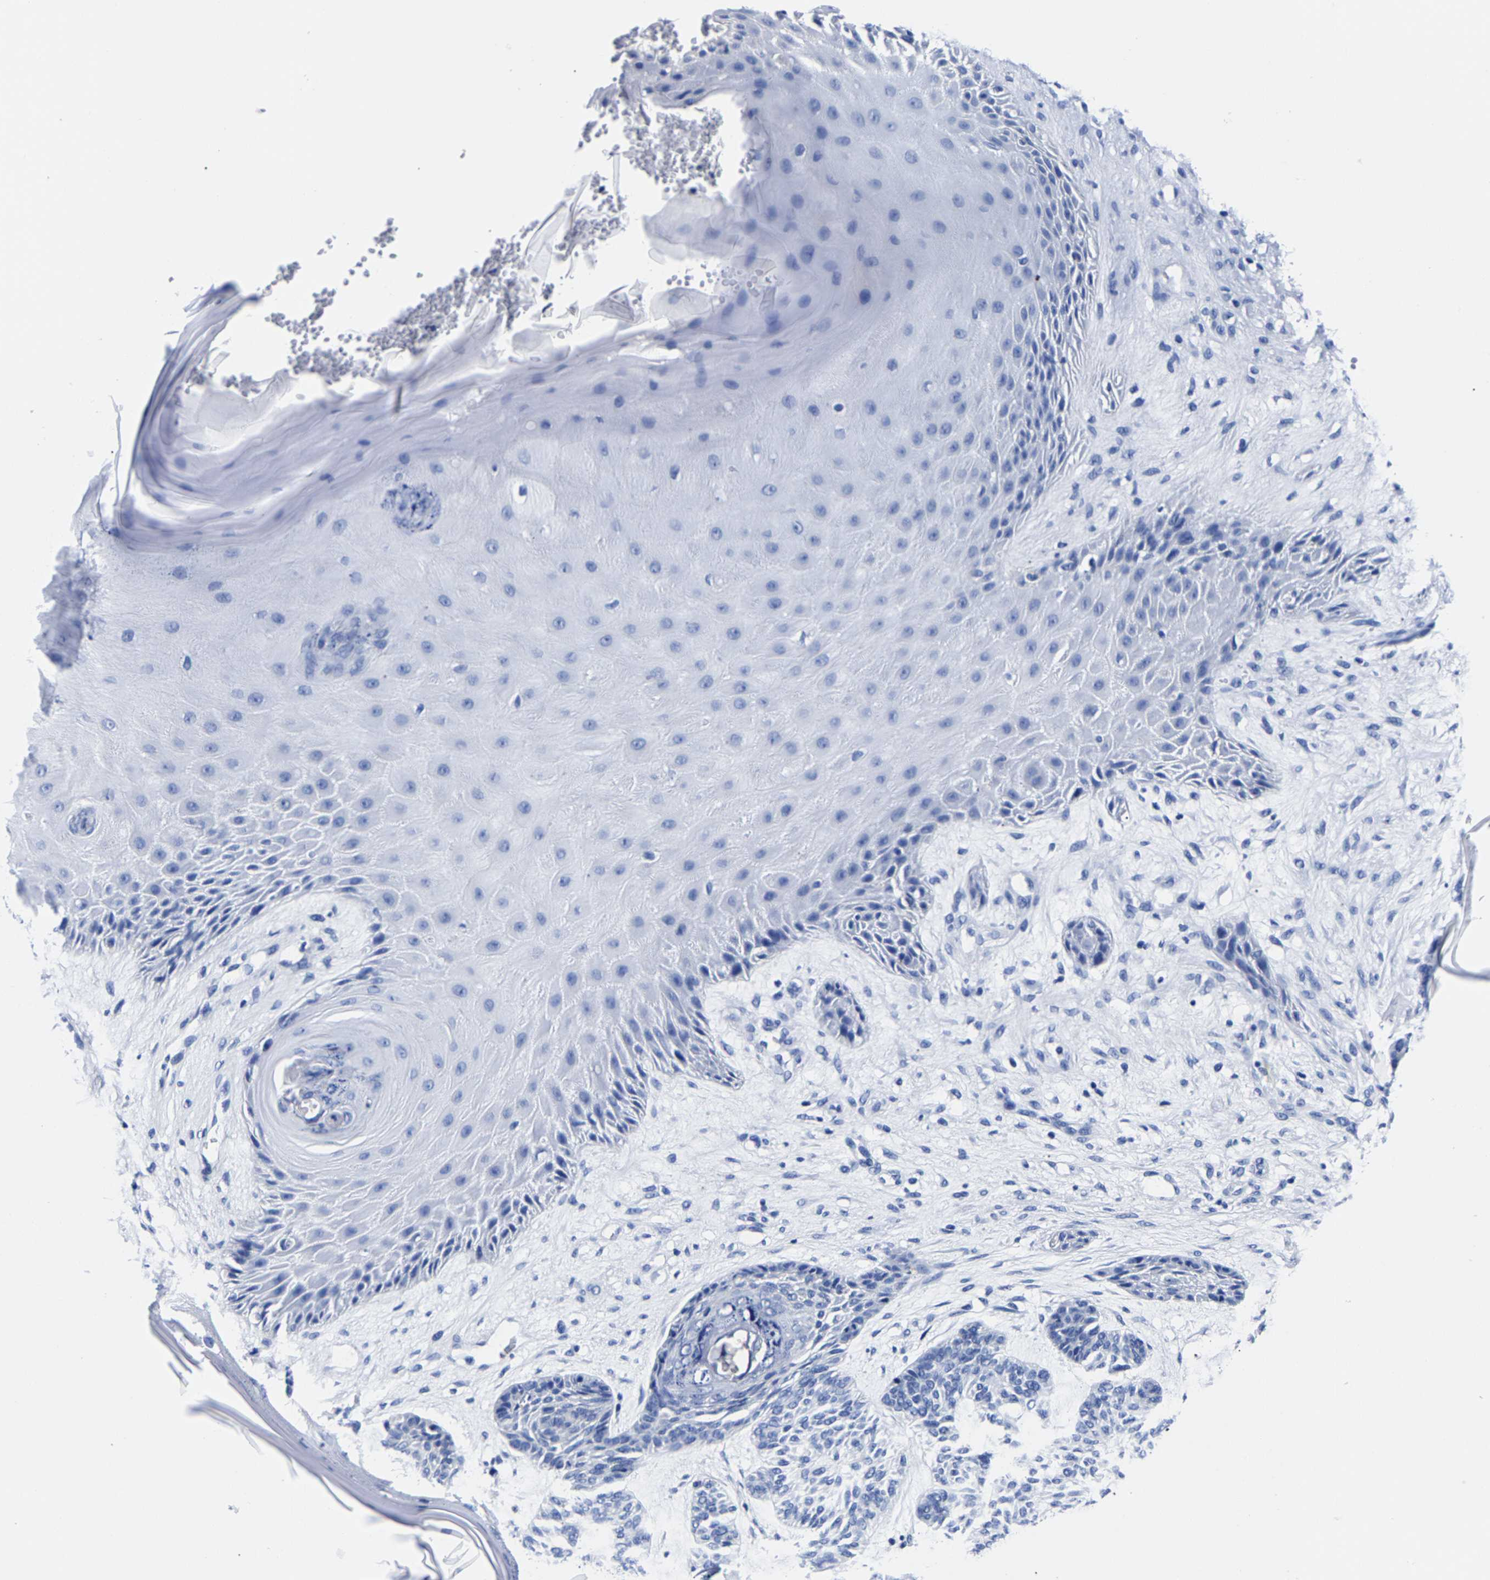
{"staining": {"intensity": "negative", "quantity": "none", "location": "none"}, "tissue": "skin cancer", "cell_type": "Tumor cells", "image_type": "cancer", "snomed": [{"axis": "morphology", "description": "Basal cell carcinoma"}, {"axis": "topography", "description": "Skin"}], "caption": "Tumor cells are negative for brown protein staining in basal cell carcinoma (skin).", "gene": "CPA2", "patient": {"sex": "male", "age": 55}}